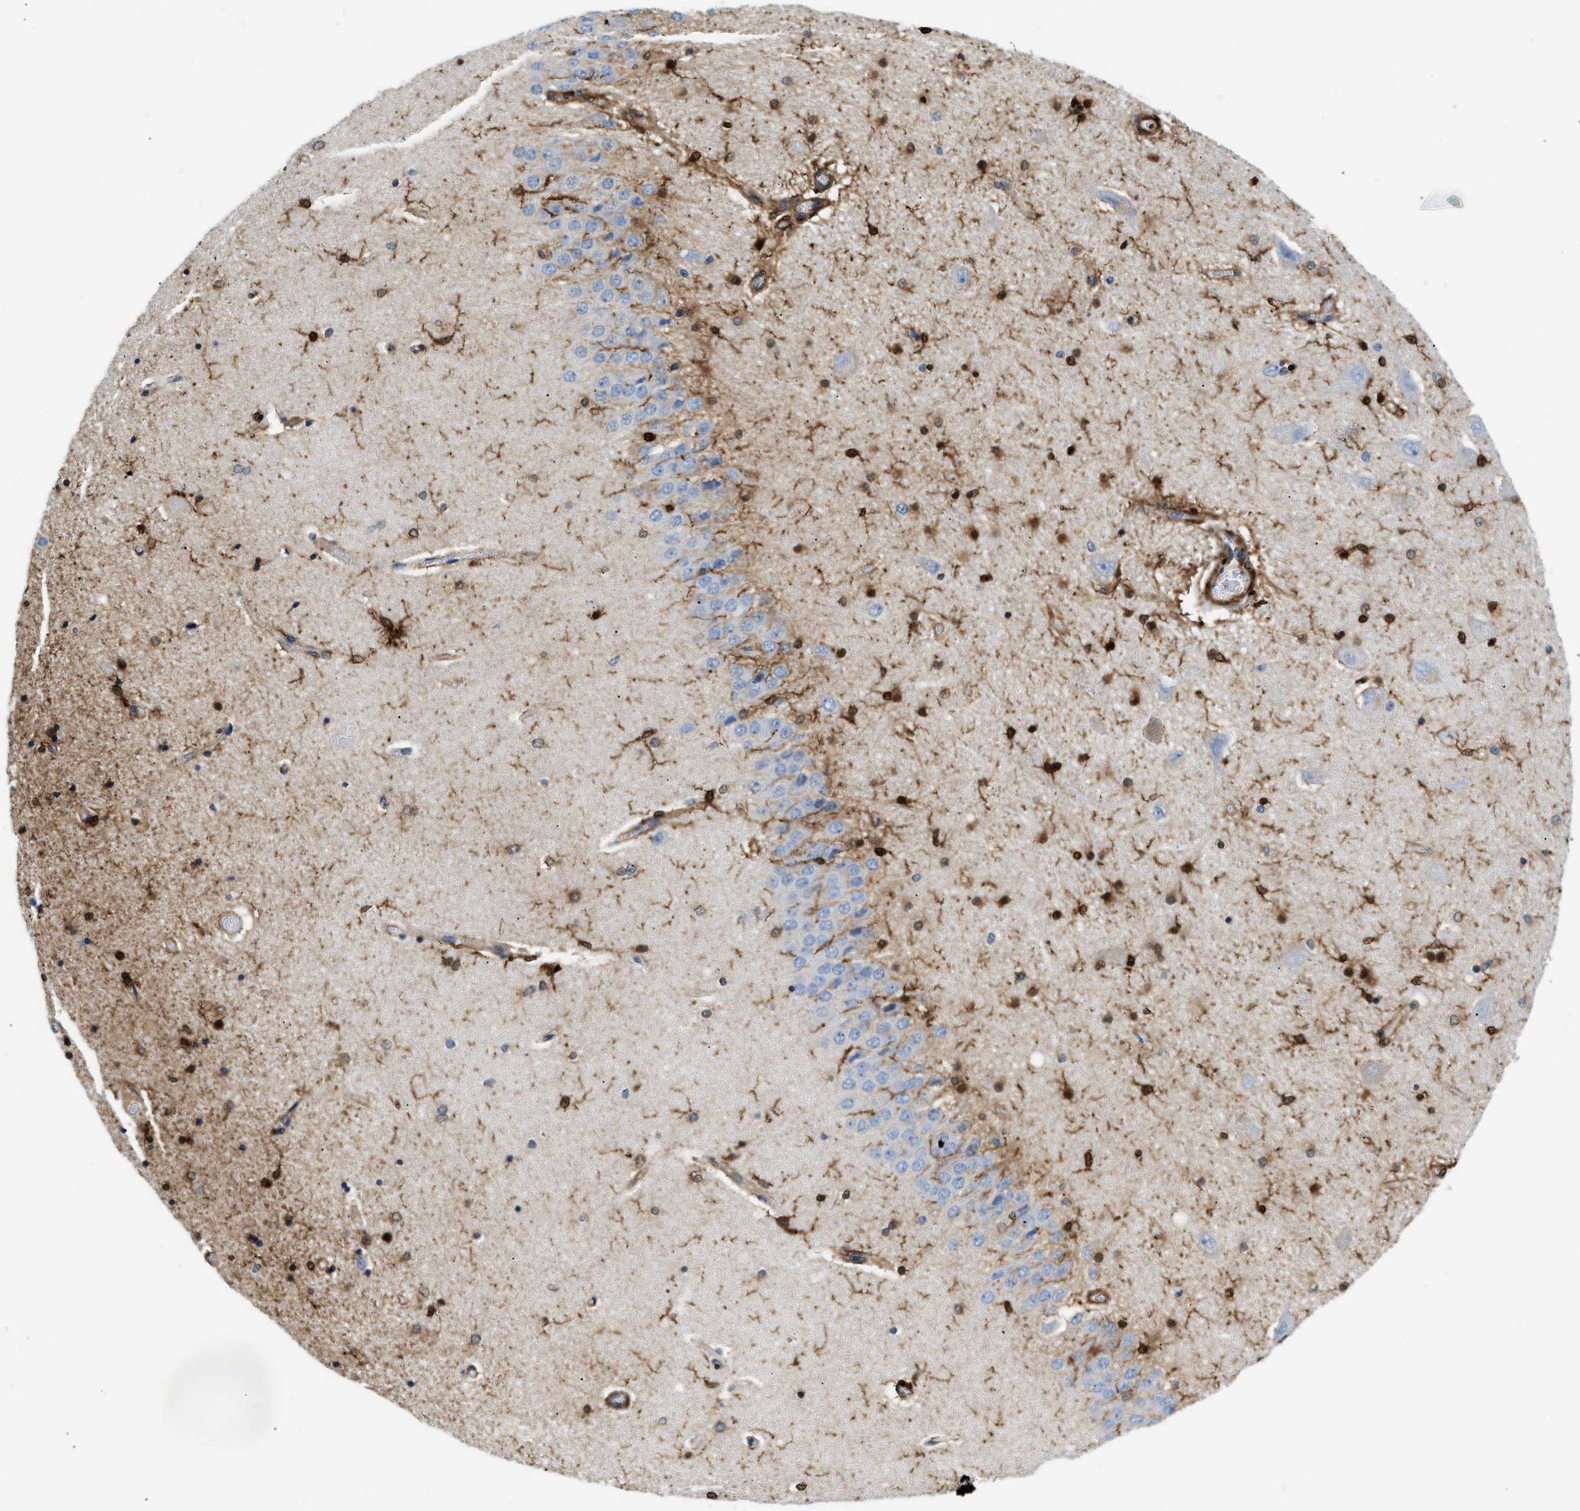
{"staining": {"intensity": "strong", "quantity": "25%-75%", "location": "nuclear"}, "tissue": "hippocampus", "cell_type": "Glial cells", "image_type": "normal", "snomed": [{"axis": "morphology", "description": "Normal tissue, NOS"}, {"axis": "topography", "description": "Hippocampus"}], "caption": "IHC histopathology image of unremarkable hippocampus stained for a protein (brown), which reveals high levels of strong nuclear expression in about 25%-75% of glial cells.", "gene": "GSN", "patient": {"sex": "female", "age": 54}}